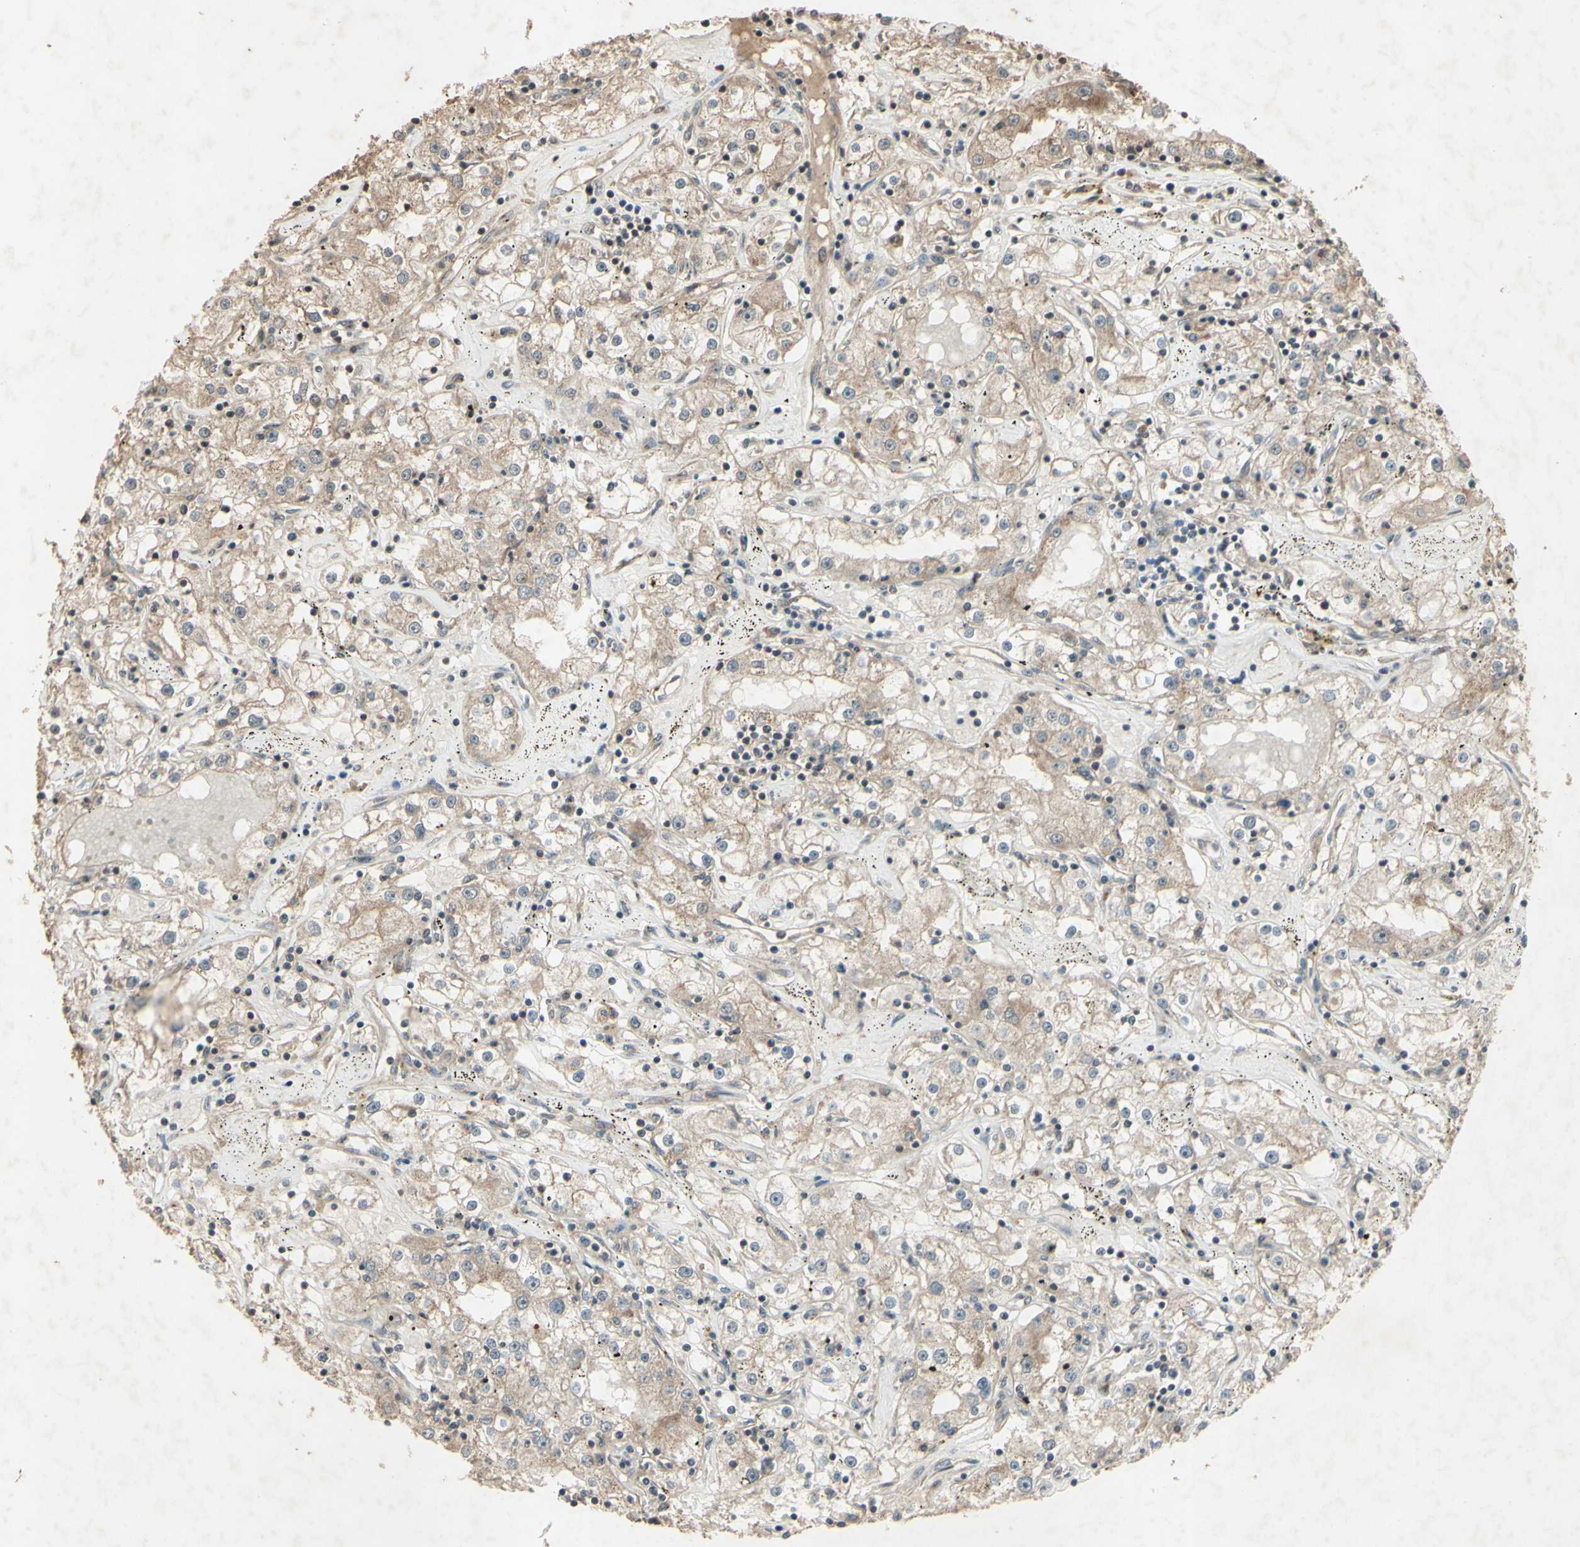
{"staining": {"intensity": "weak", "quantity": ">75%", "location": "cytoplasmic/membranous"}, "tissue": "renal cancer", "cell_type": "Tumor cells", "image_type": "cancer", "snomed": [{"axis": "morphology", "description": "Adenocarcinoma, NOS"}, {"axis": "topography", "description": "Kidney"}], "caption": "Tumor cells show weak cytoplasmic/membranous expression in about >75% of cells in renal cancer. (brown staining indicates protein expression, while blue staining denotes nuclei).", "gene": "AP1G1", "patient": {"sex": "male", "age": 56}}